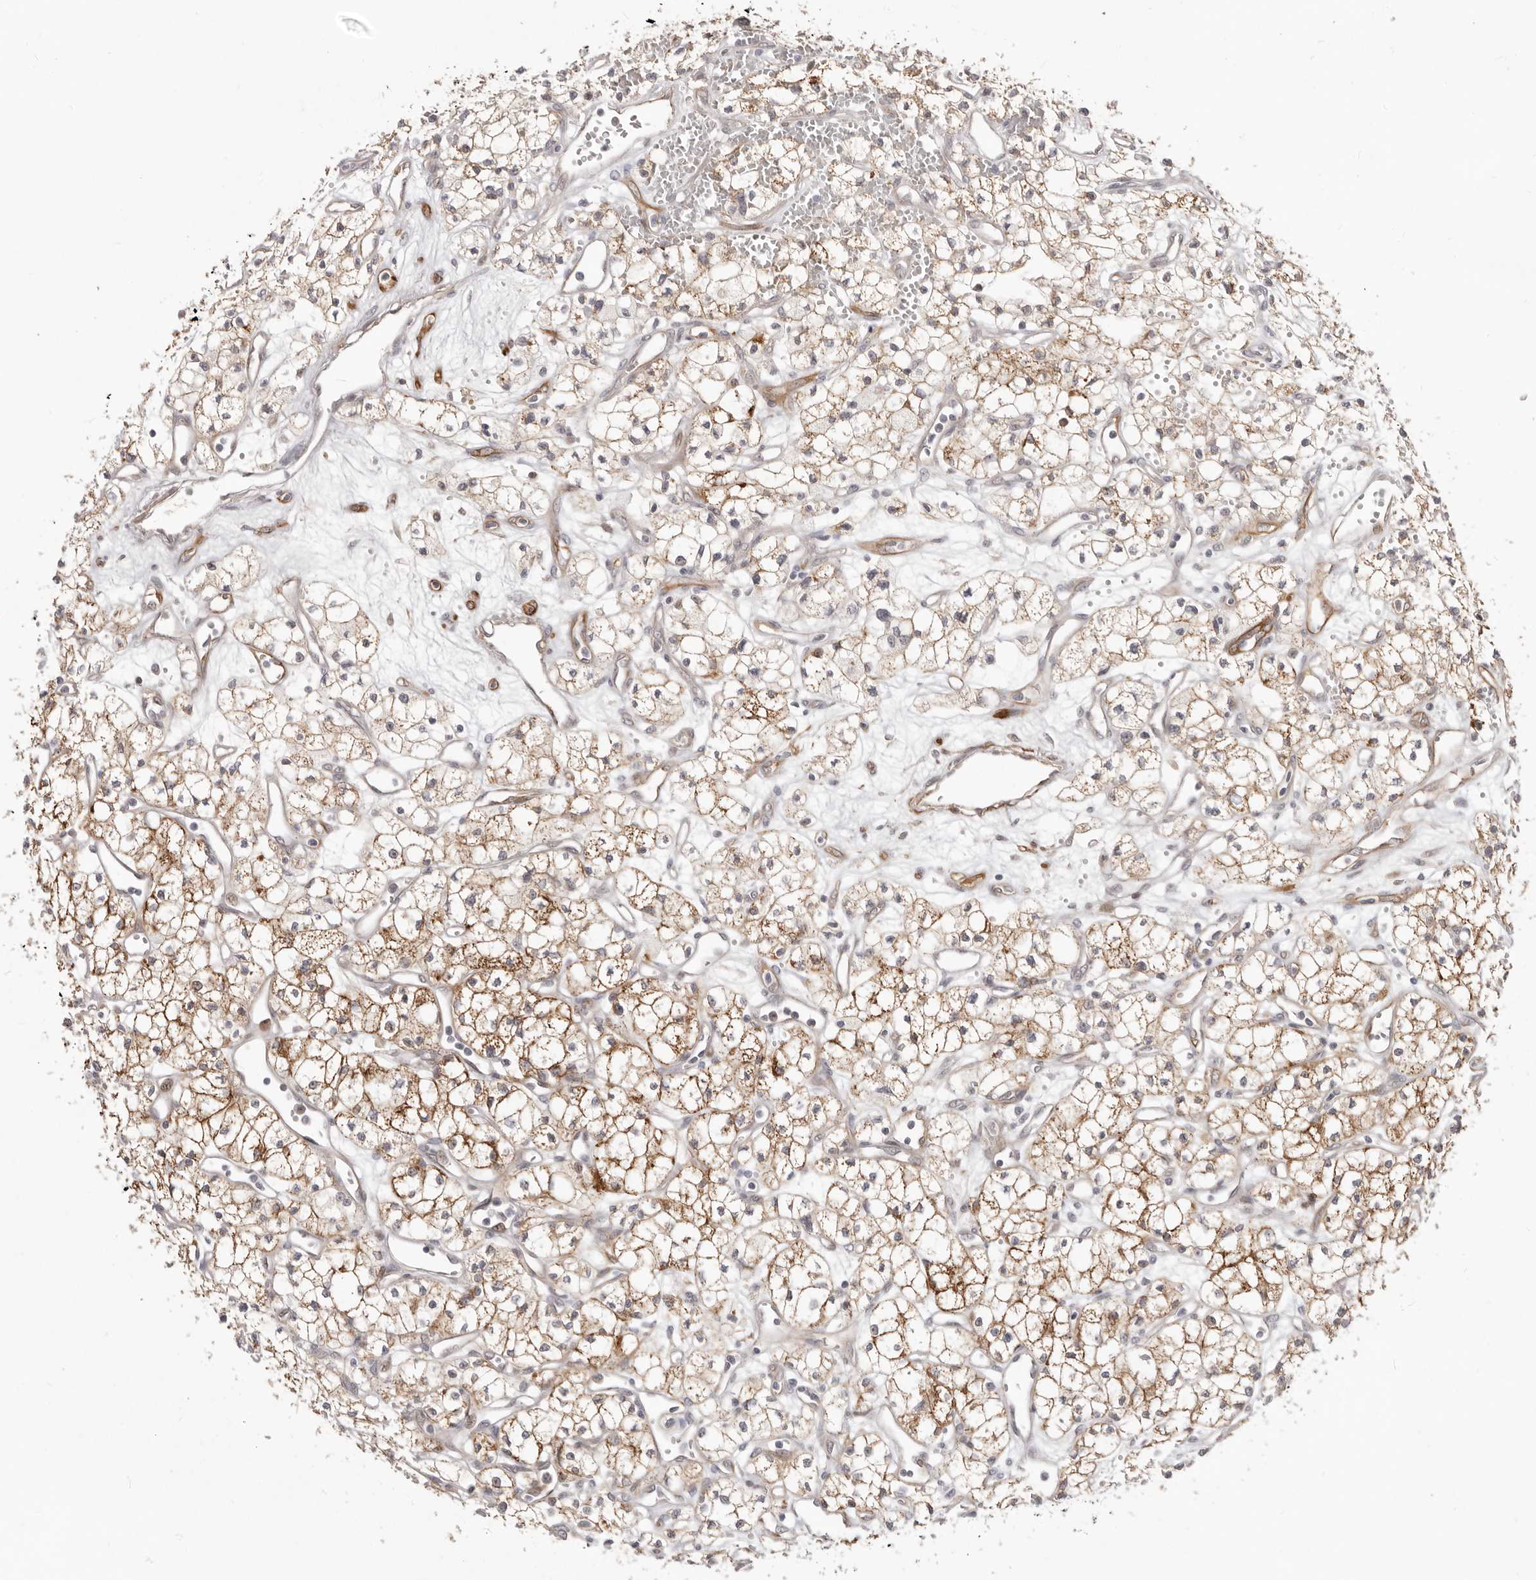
{"staining": {"intensity": "moderate", "quantity": ">75%", "location": "cytoplasmic/membranous"}, "tissue": "renal cancer", "cell_type": "Tumor cells", "image_type": "cancer", "snomed": [{"axis": "morphology", "description": "Adenocarcinoma, NOS"}, {"axis": "topography", "description": "Kidney"}], "caption": "IHC photomicrograph of adenocarcinoma (renal) stained for a protein (brown), which demonstrates medium levels of moderate cytoplasmic/membranous staining in about >75% of tumor cells.", "gene": "SZT2", "patient": {"sex": "male", "age": 59}}